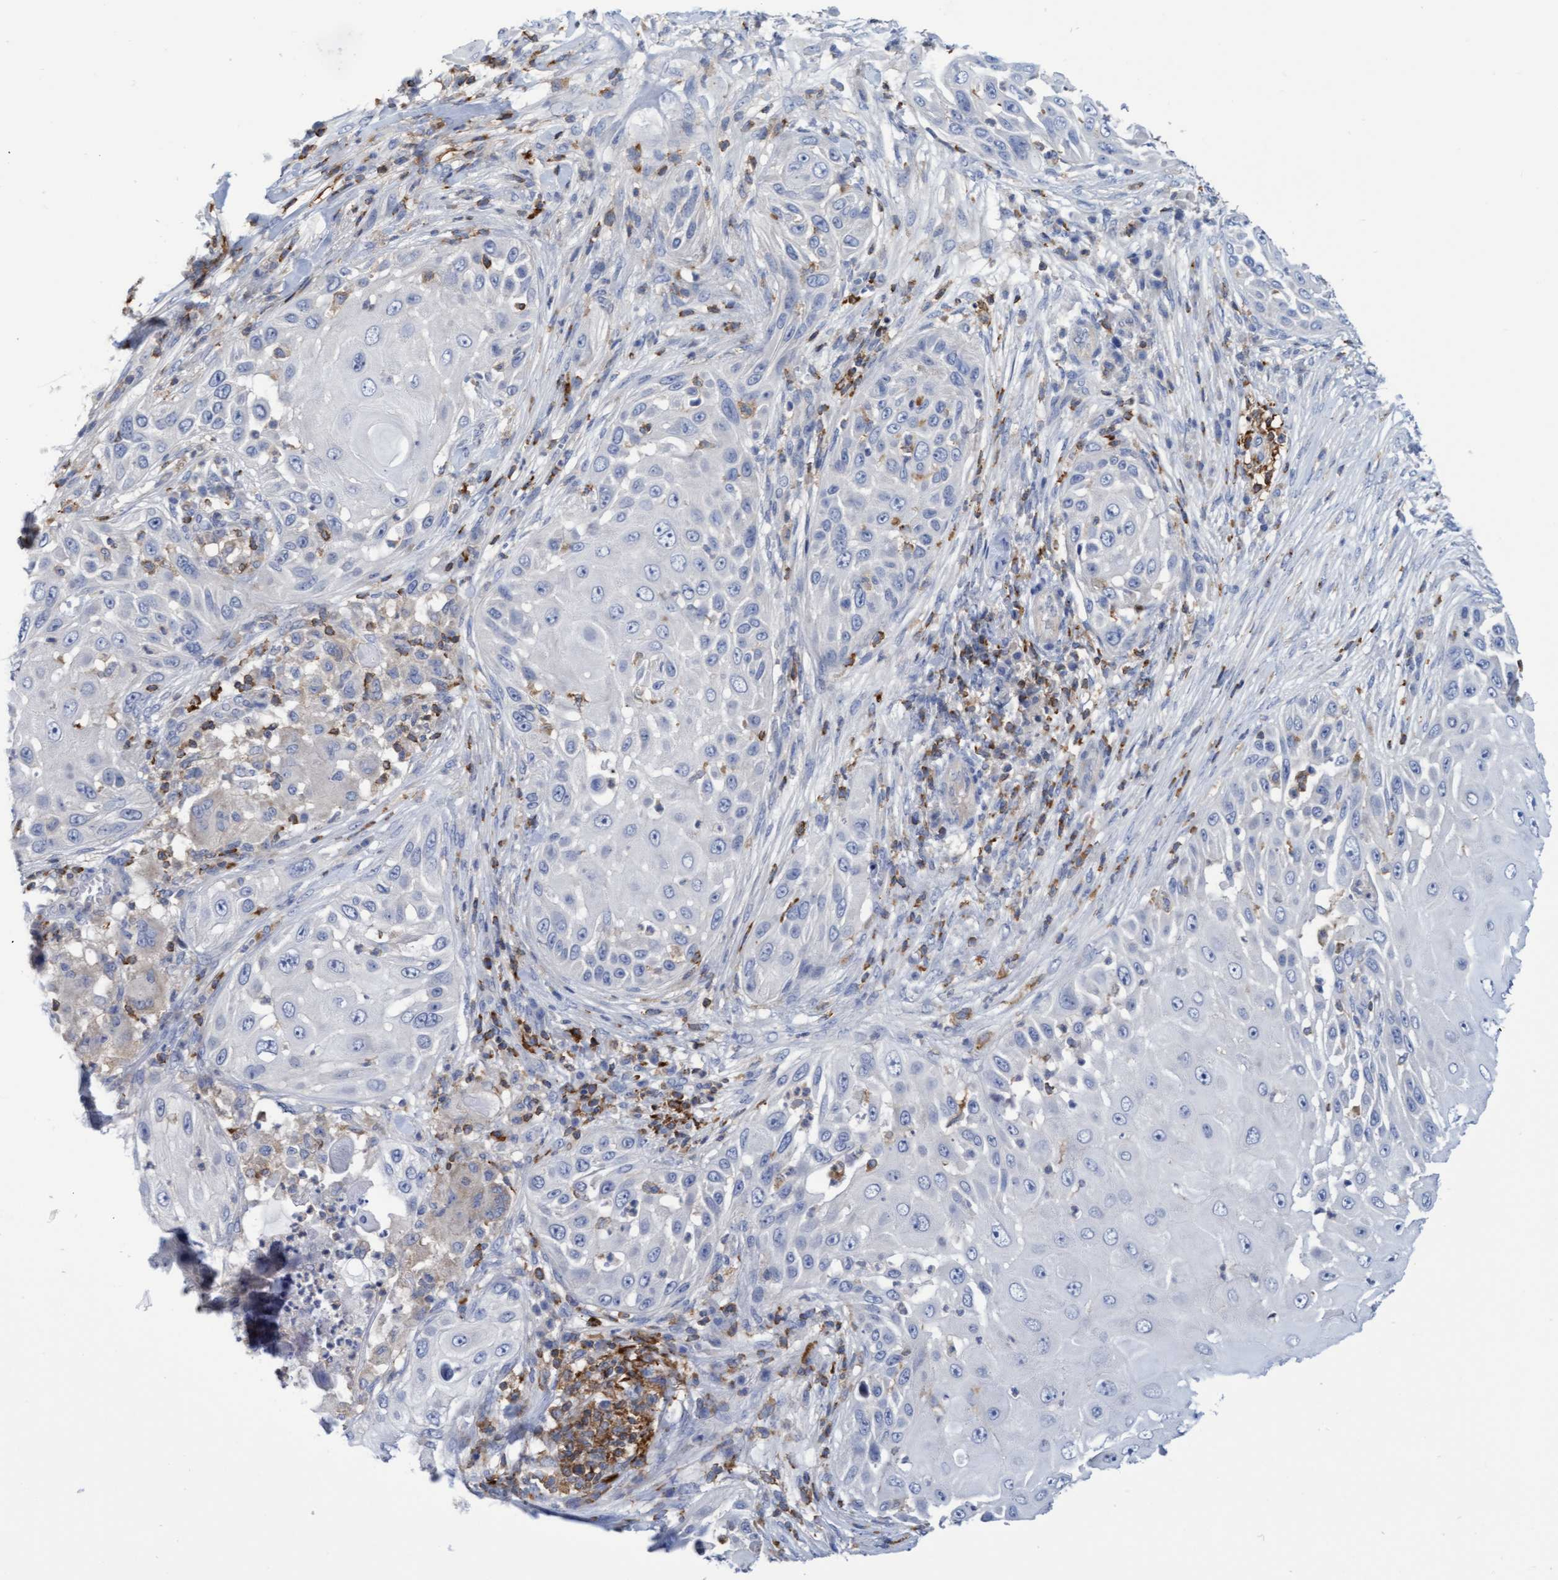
{"staining": {"intensity": "negative", "quantity": "none", "location": "none"}, "tissue": "skin cancer", "cell_type": "Tumor cells", "image_type": "cancer", "snomed": [{"axis": "morphology", "description": "Squamous cell carcinoma, NOS"}, {"axis": "topography", "description": "Skin"}], "caption": "Tumor cells show no significant protein expression in skin cancer.", "gene": "FNBP1", "patient": {"sex": "female", "age": 44}}